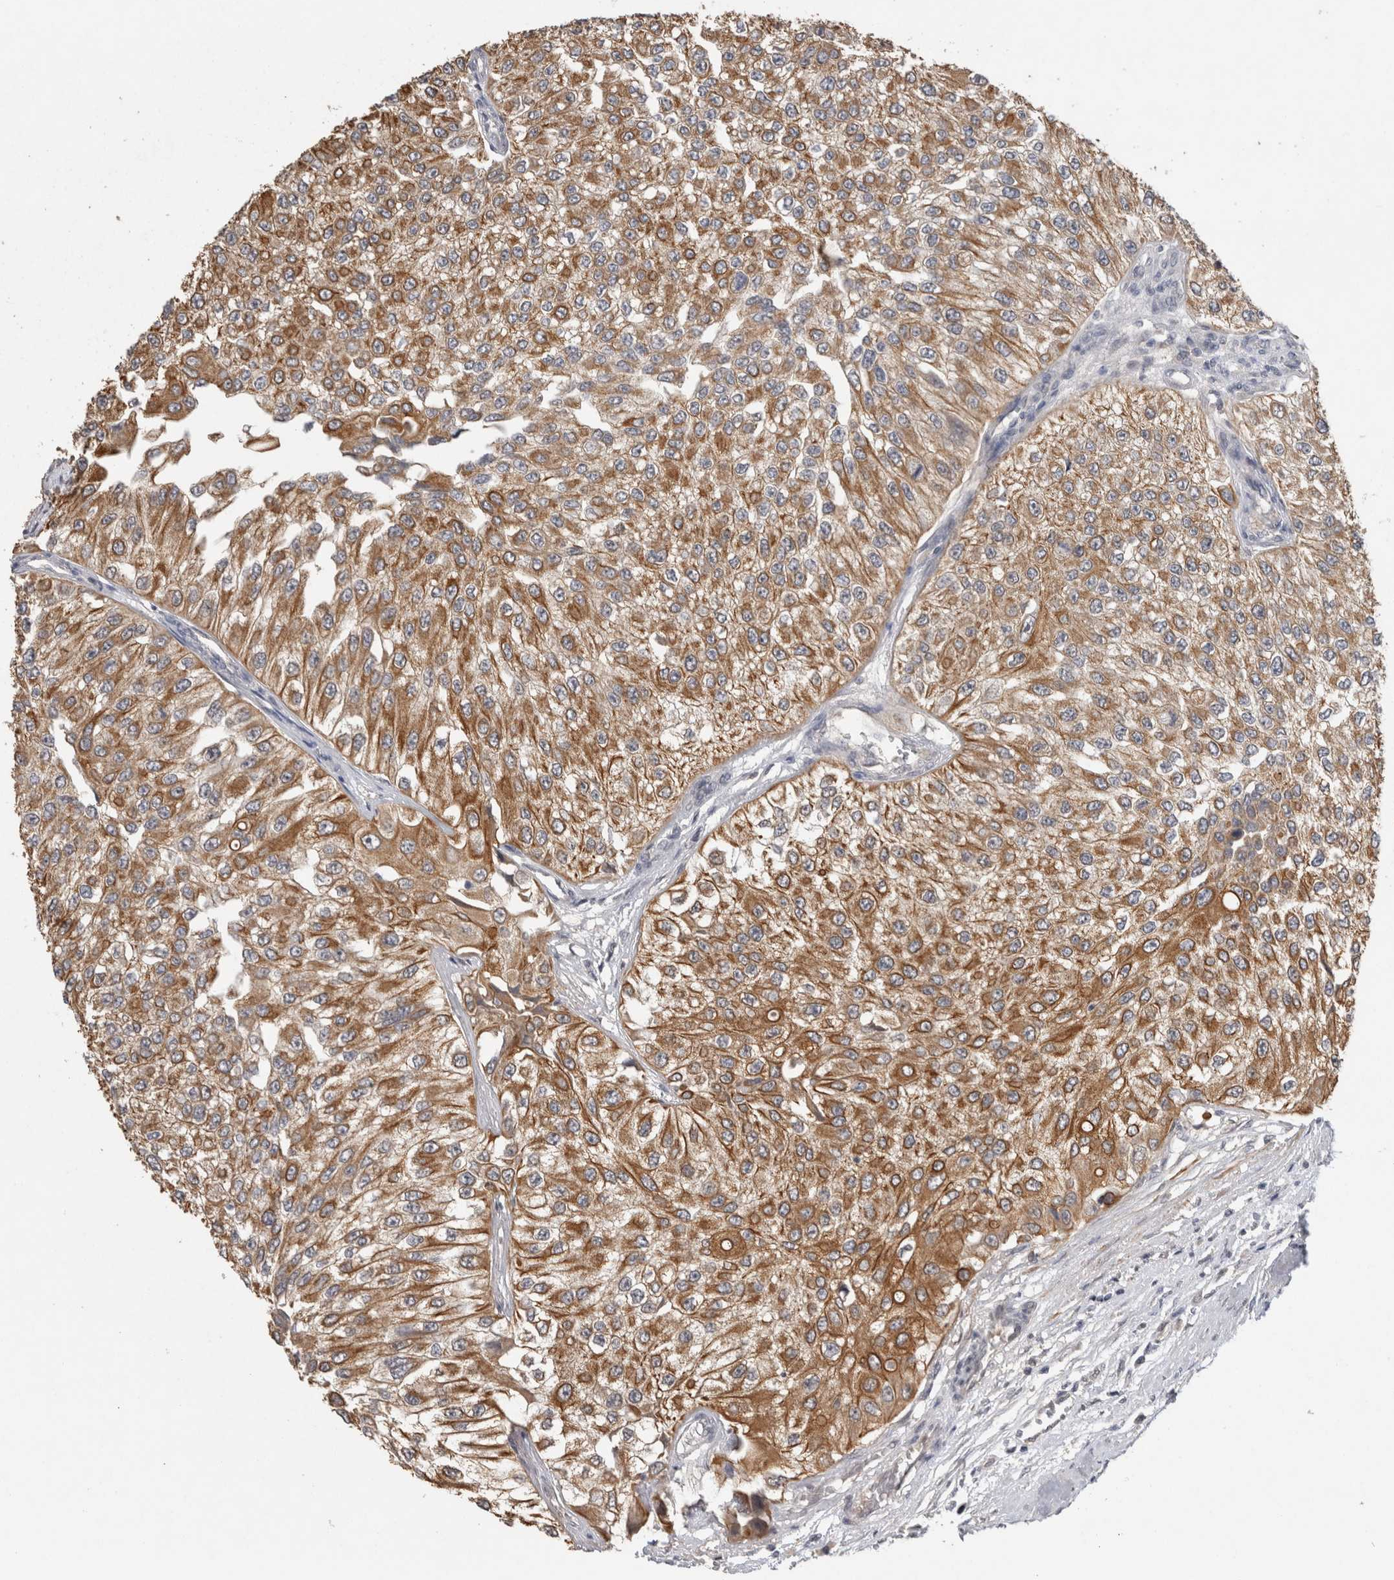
{"staining": {"intensity": "moderate", "quantity": ">75%", "location": "cytoplasmic/membranous"}, "tissue": "urothelial cancer", "cell_type": "Tumor cells", "image_type": "cancer", "snomed": [{"axis": "morphology", "description": "Urothelial carcinoma, High grade"}, {"axis": "topography", "description": "Kidney"}, {"axis": "topography", "description": "Urinary bladder"}], "caption": "Moderate cytoplasmic/membranous positivity is seen in about >75% of tumor cells in urothelial cancer. (Brightfield microscopy of DAB IHC at high magnification).", "gene": "RHPN1", "patient": {"sex": "male", "age": 77}}